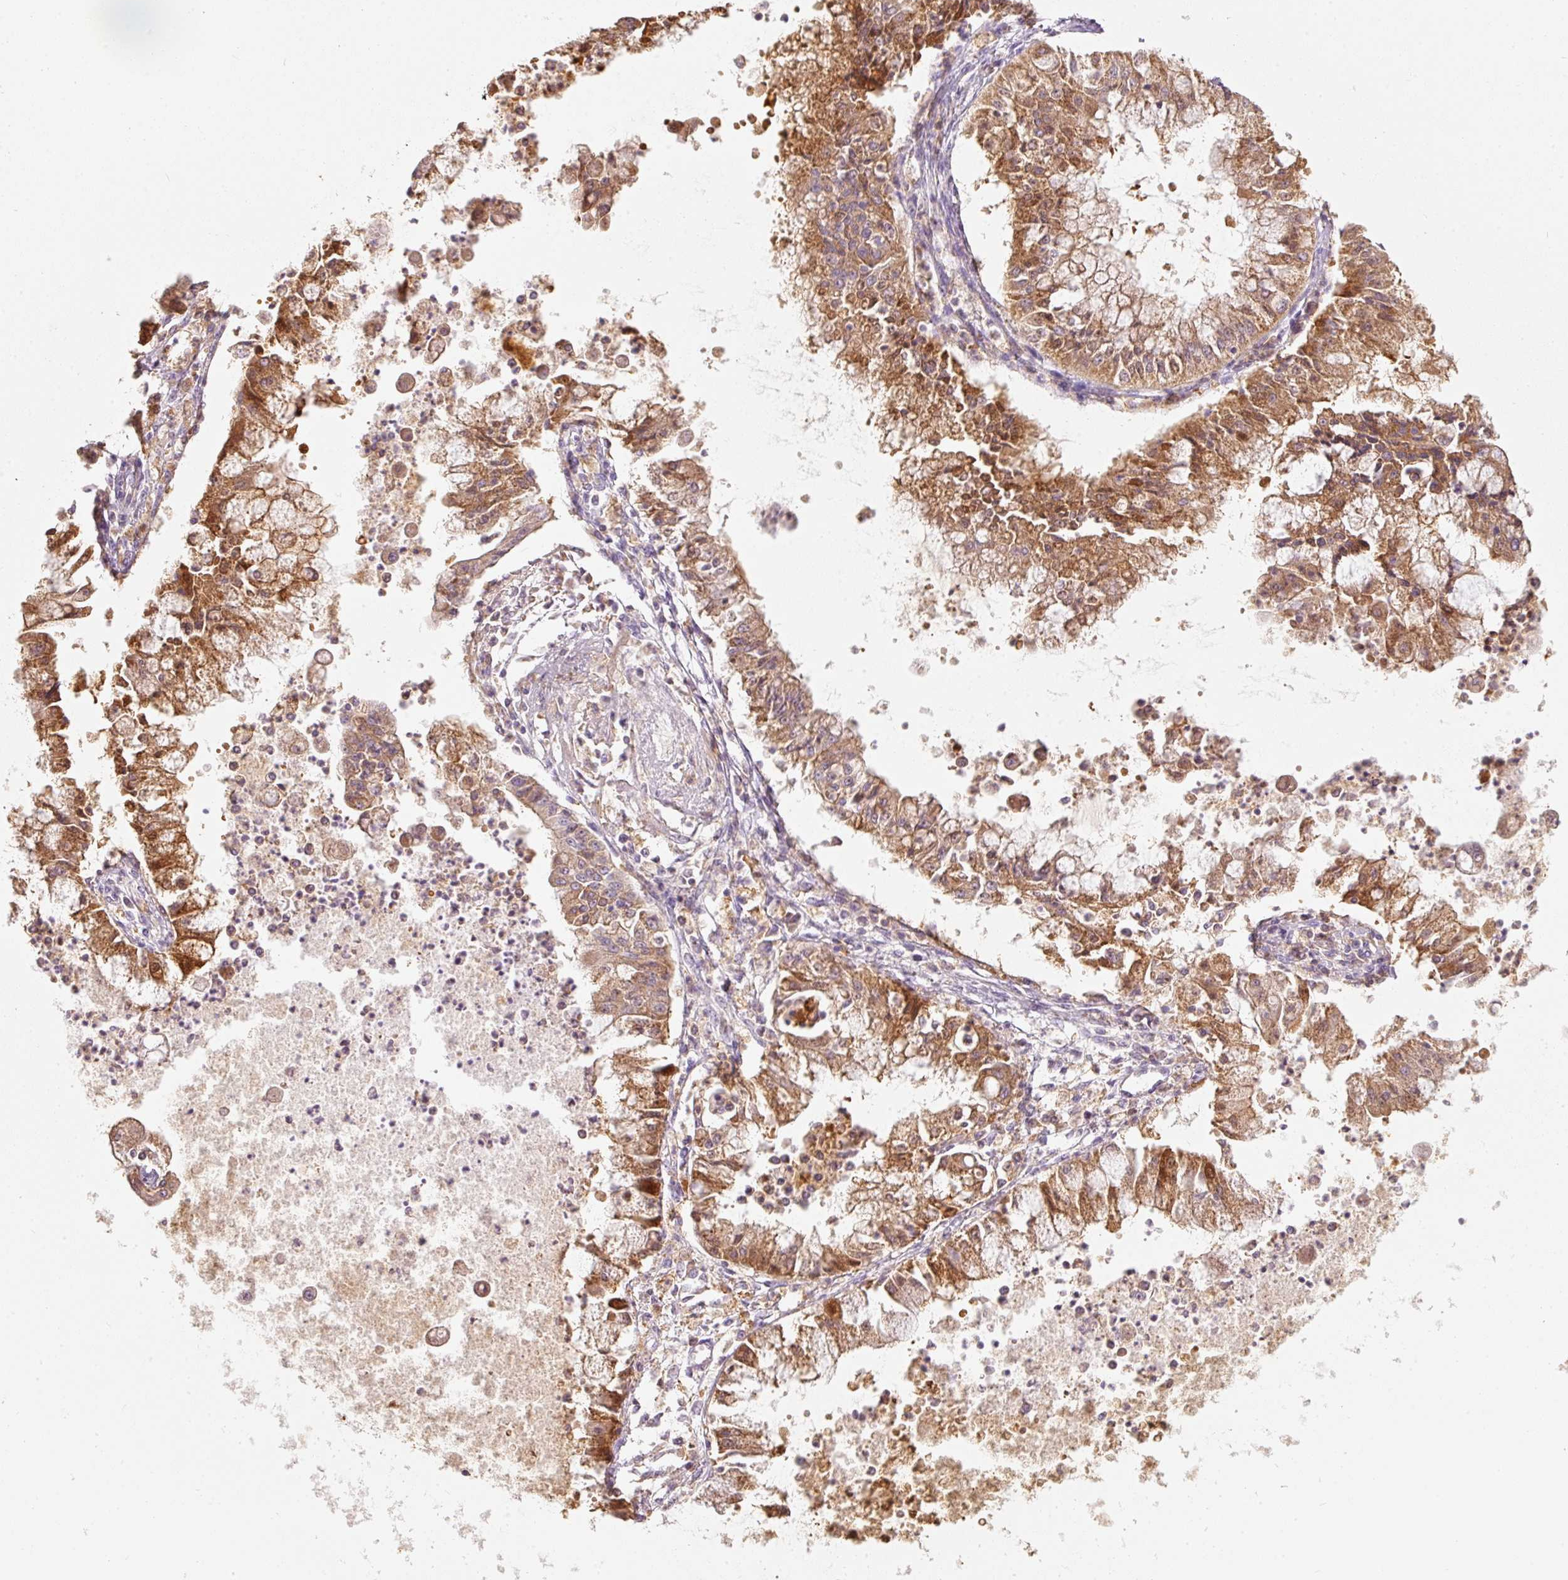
{"staining": {"intensity": "strong", "quantity": ">75%", "location": "cytoplasmic/membranous"}, "tissue": "ovarian cancer", "cell_type": "Tumor cells", "image_type": "cancer", "snomed": [{"axis": "morphology", "description": "Cystadenocarcinoma, mucinous, NOS"}, {"axis": "topography", "description": "Ovary"}], "caption": "A brown stain shows strong cytoplasmic/membranous positivity of a protein in ovarian mucinous cystadenocarcinoma tumor cells.", "gene": "IQGAP2", "patient": {"sex": "female", "age": 70}}